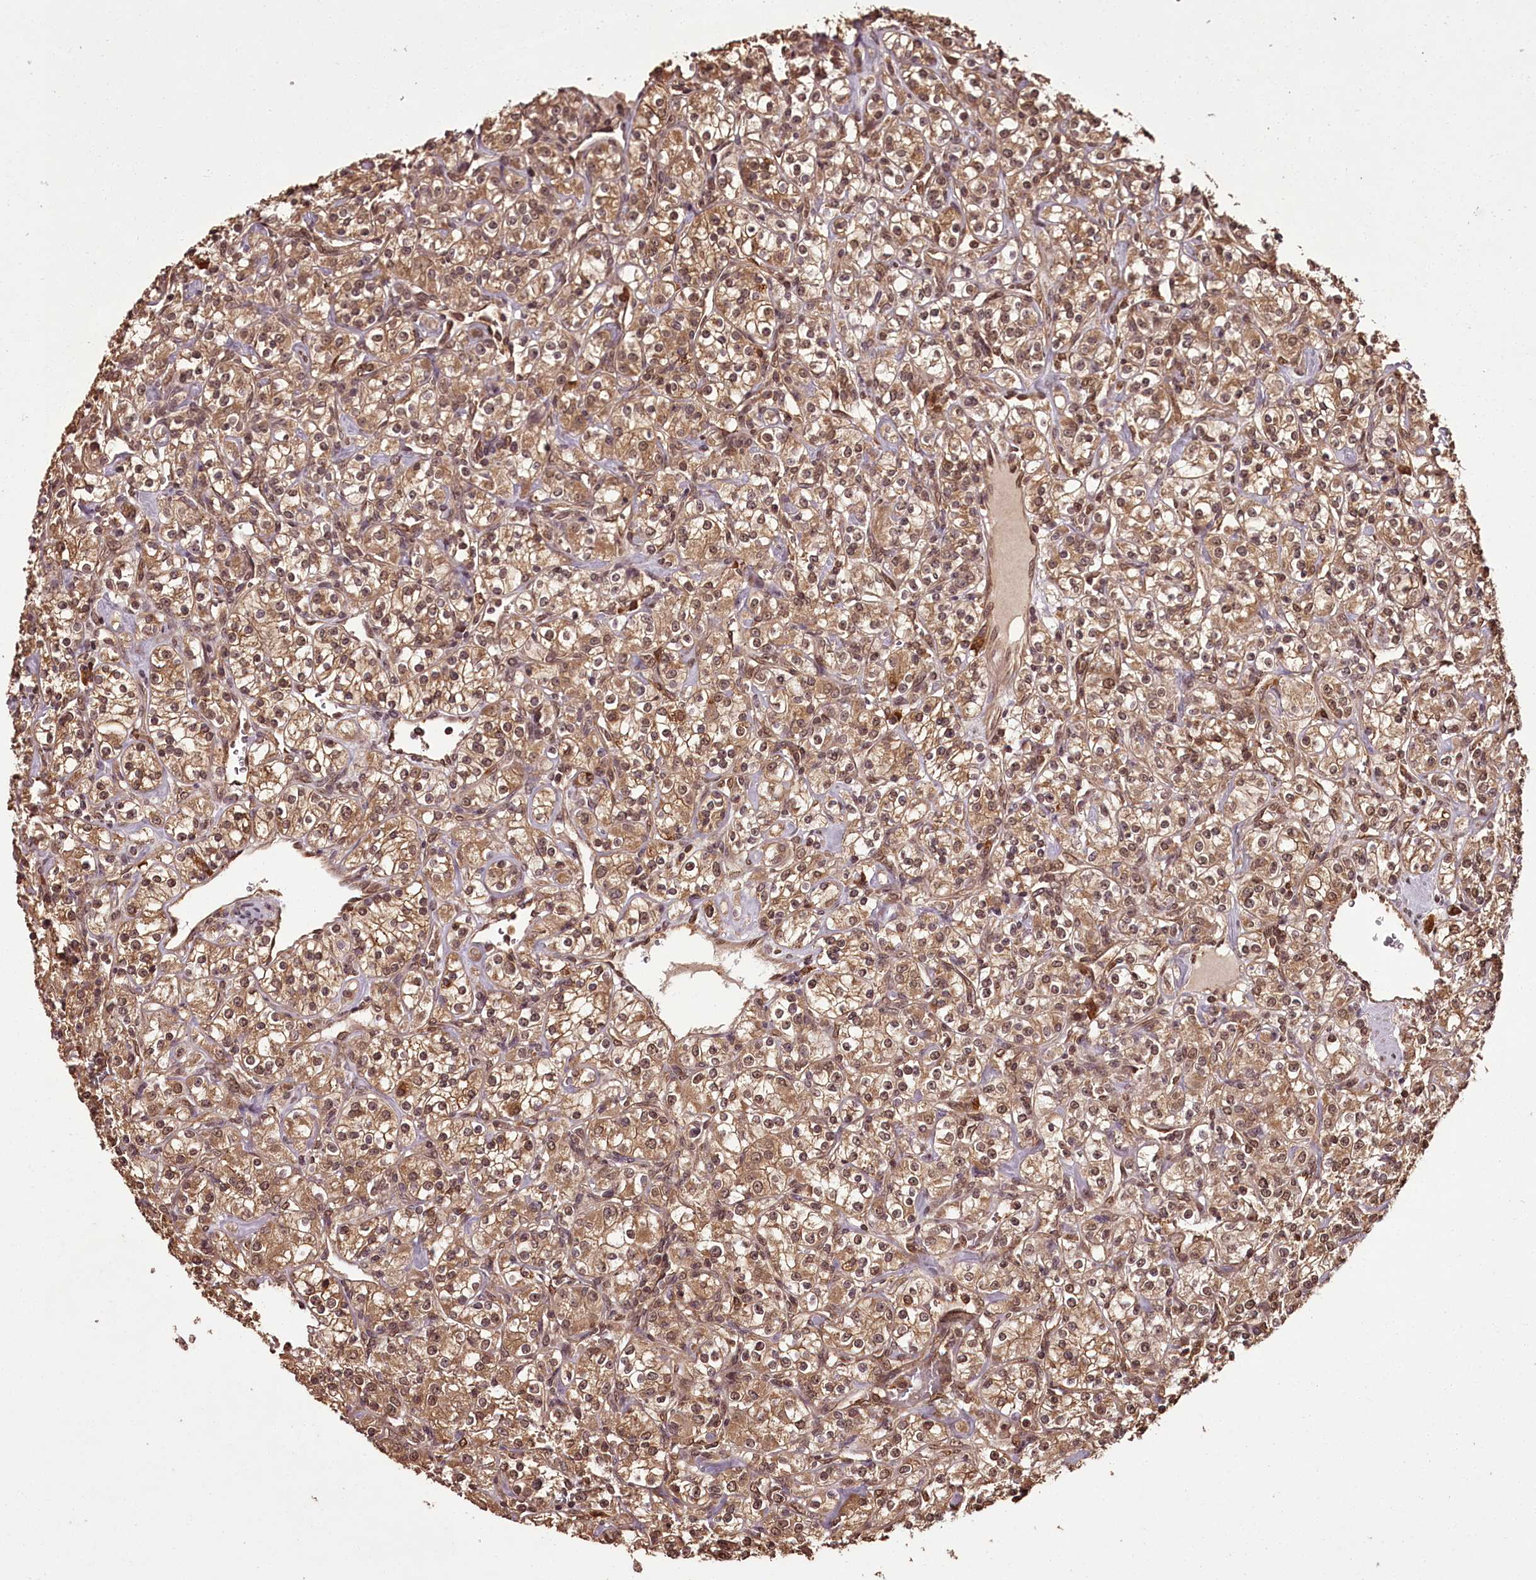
{"staining": {"intensity": "moderate", "quantity": ">75%", "location": "cytoplasmic/membranous,nuclear"}, "tissue": "renal cancer", "cell_type": "Tumor cells", "image_type": "cancer", "snomed": [{"axis": "morphology", "description": "Adenocarcinoma, NOS"}, {"axis": "topography", "description": "Kidney"}], "caption": "The photomicrograph reveals a brown stain indicating the presence of a protein in the cytoplasmic/membranous and nuclear of tumor cells in renal cancer (adenocarcinoma).", "gene": "NPRL2", "patient": {"sex": "male", "age": 77}}